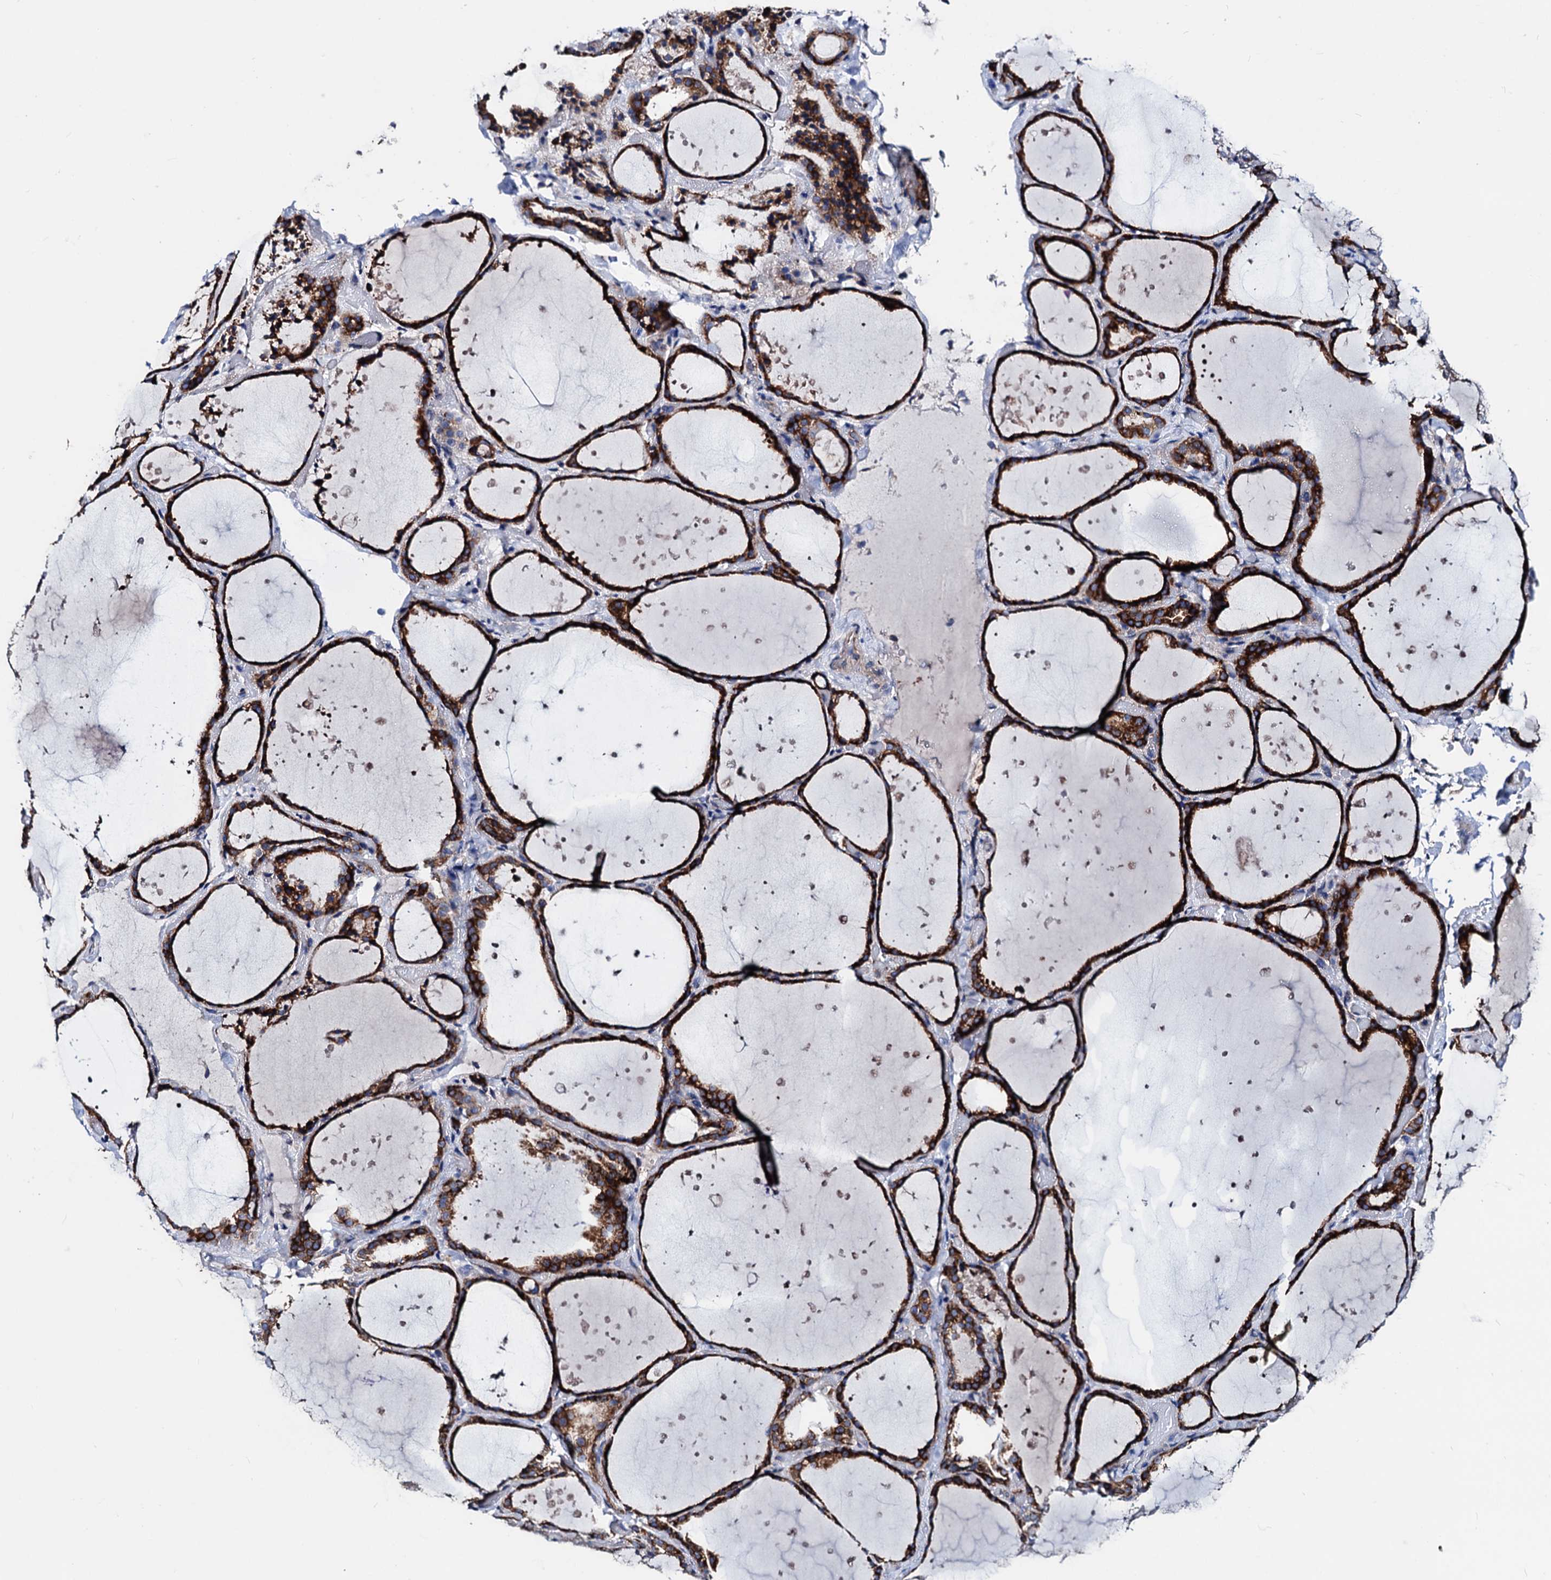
{"staining": {"intensity": "strong", "quantity": ">75%", "location": "cytoplasmic/membranous"}, "tissue": "thyroid gland", "cell_type": "Glandular cells", "image_type": "normal", "snomed": [{"axis": "morphology", "description": "Normal tissue, NOS"}, {"axis": "topography", "description": "Thyroid gland"}], "caption": "A photomicrograph showing strong cytoplasmic/membranous positivity in about >75% of glandular cells in normal thyroid gland, as visualized by brown immunohistochemical staining.", "gene": "AKAP11", "patient": {"sex": "female", "age": 44}}